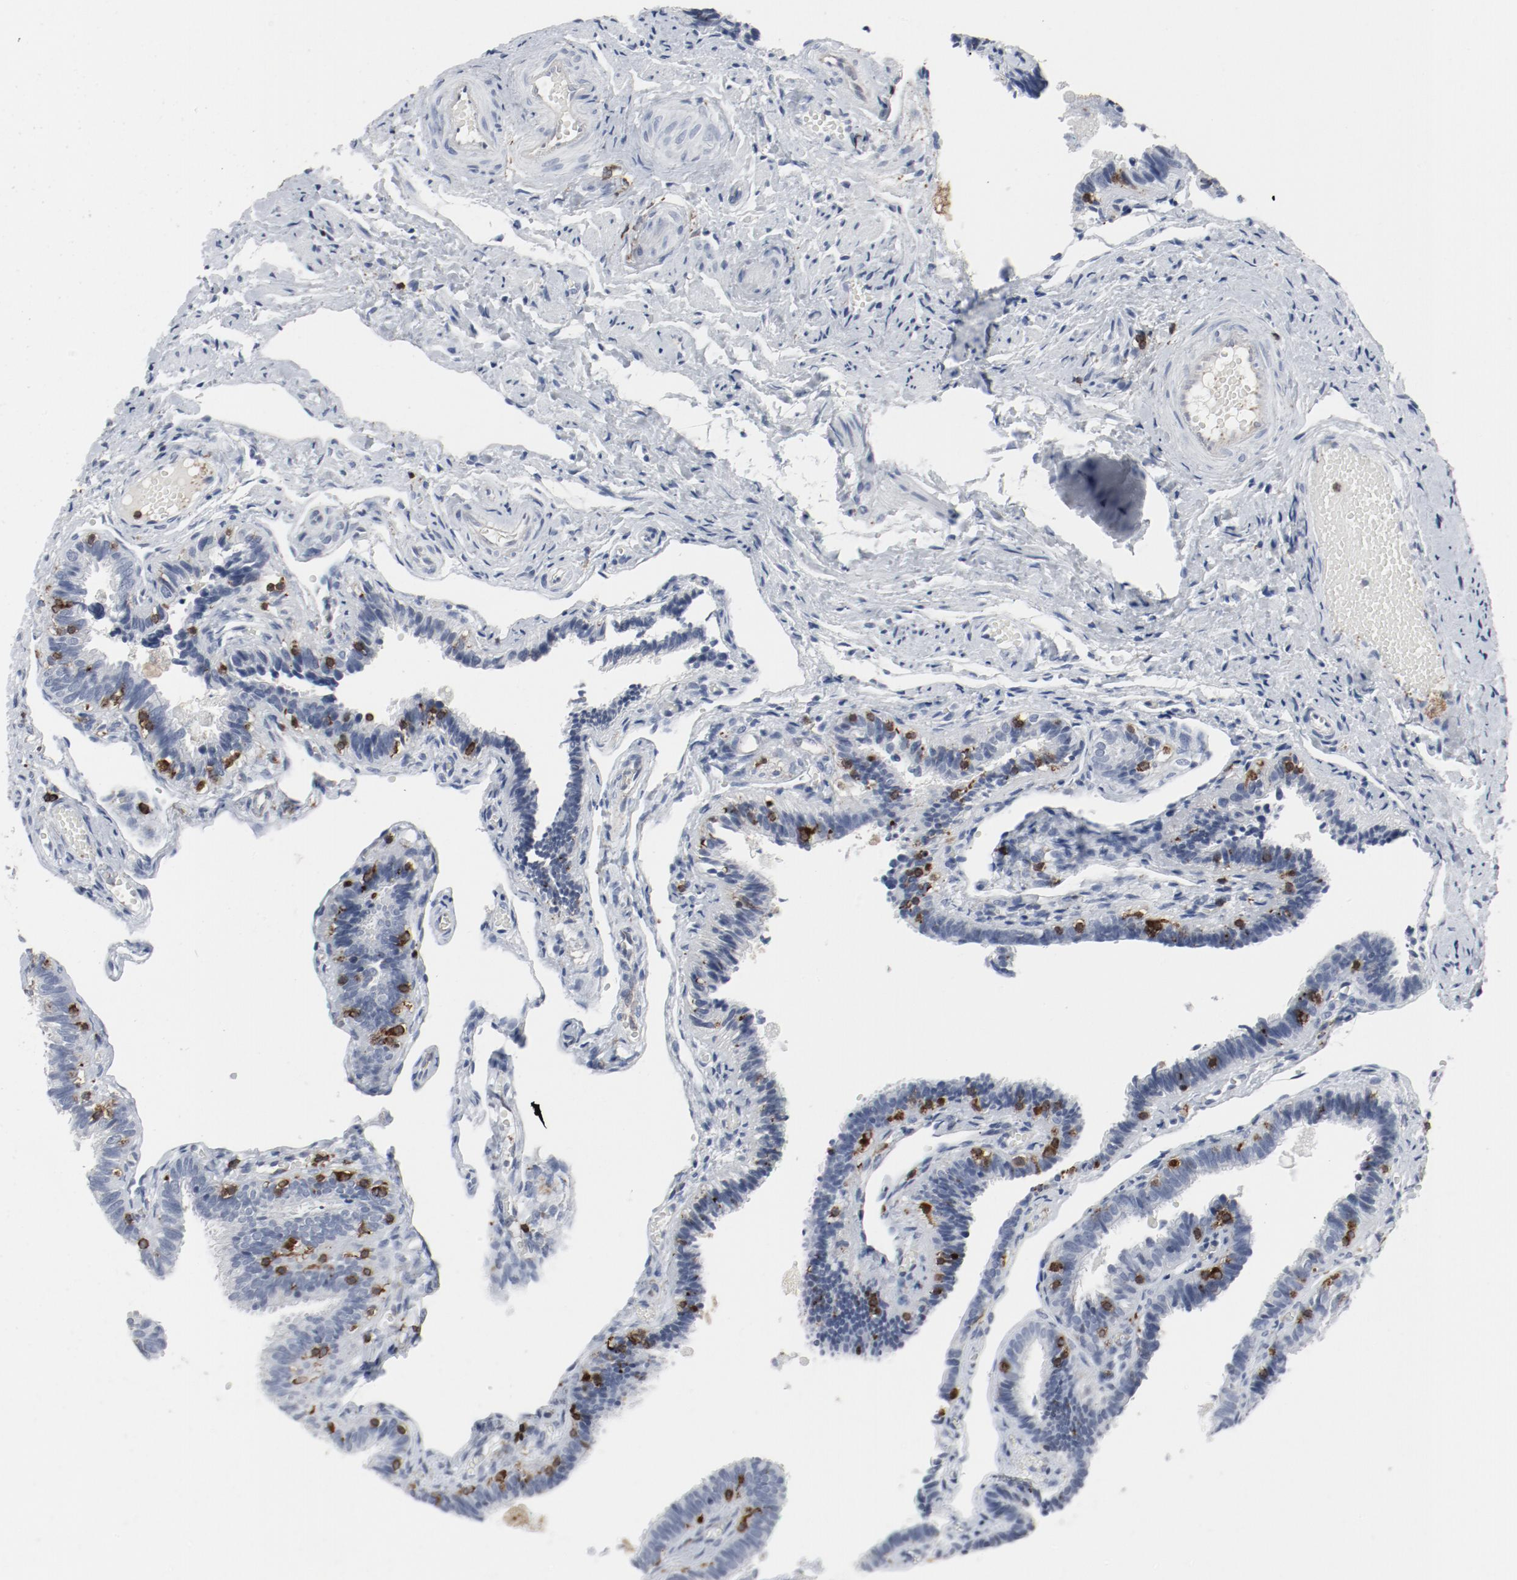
{"staining": {"intensity": "negative", "quantity": "none", "location": "none"}, "tissue": "fallopian tube", "cell_type": "Glandular cells", "image_type": "normal", "snomed": [{"axis": "morphology", "description": "Normal tissue, NOS"}, {"axis": "topography", "description": "Fallopian tube"}], "caption": "This is an immunohistochemistry photomicrograph of benign fallopian tube. There is no expression in glandular cells.", "gene": "LCP2", "patient": {"sex": "female", "age": 46}}